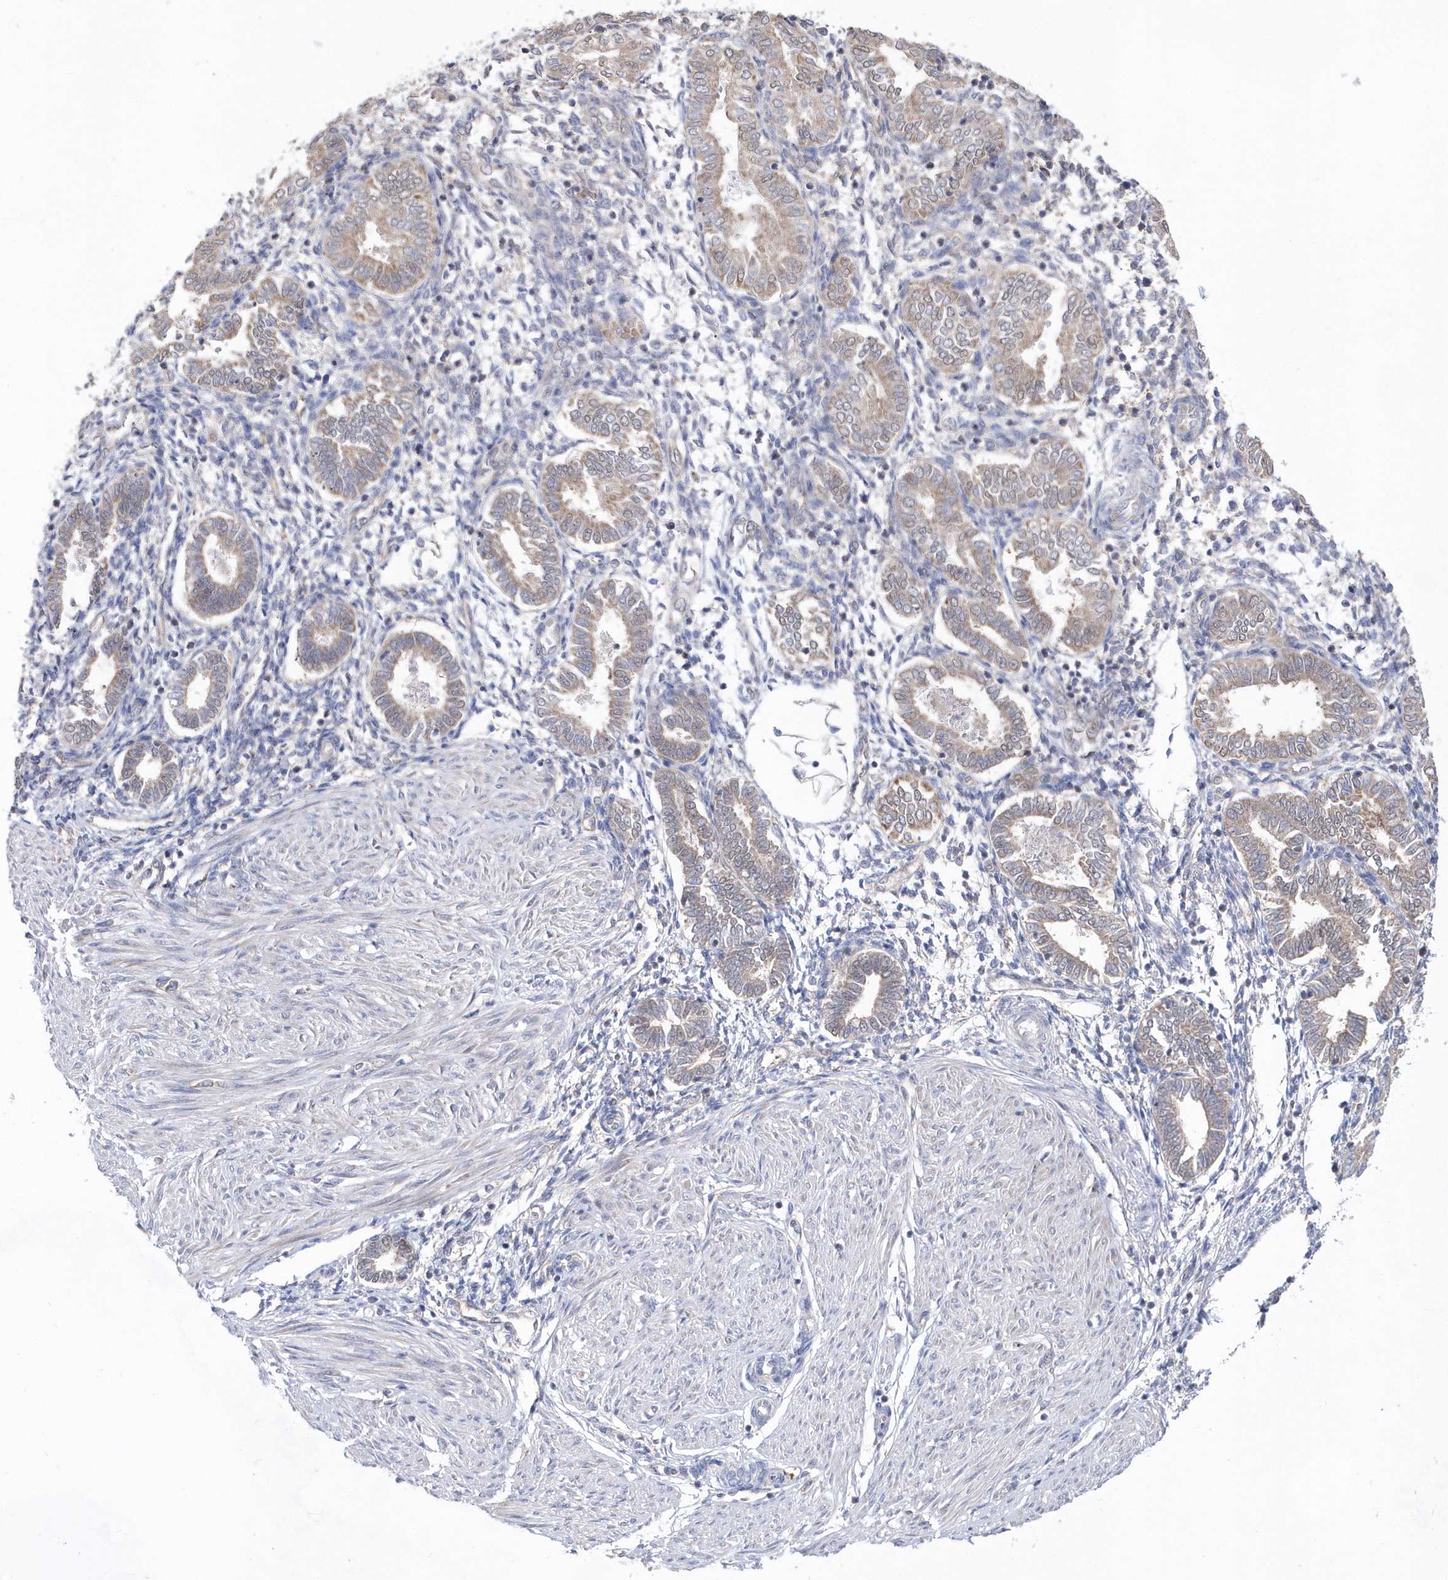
{"staining": {"intensity": "negative", "quantity": "none", "location": "none"}, "tissue": "endometrium", "cell_type": "Cells in endometrial stroma", "image_type": "normal", "snomed": [{"axis": "morphology", "description": "Normal tissue, NOS"}, {"axis": "topography", "description": "Endometrium"}], "caption": "A histopathology image of human endometrium is negative for staining in cells in endometrial stroma. Nuclei are stained in blue.", "gene": "BDH2", "patient": {"sex": "female", "age": 53}}